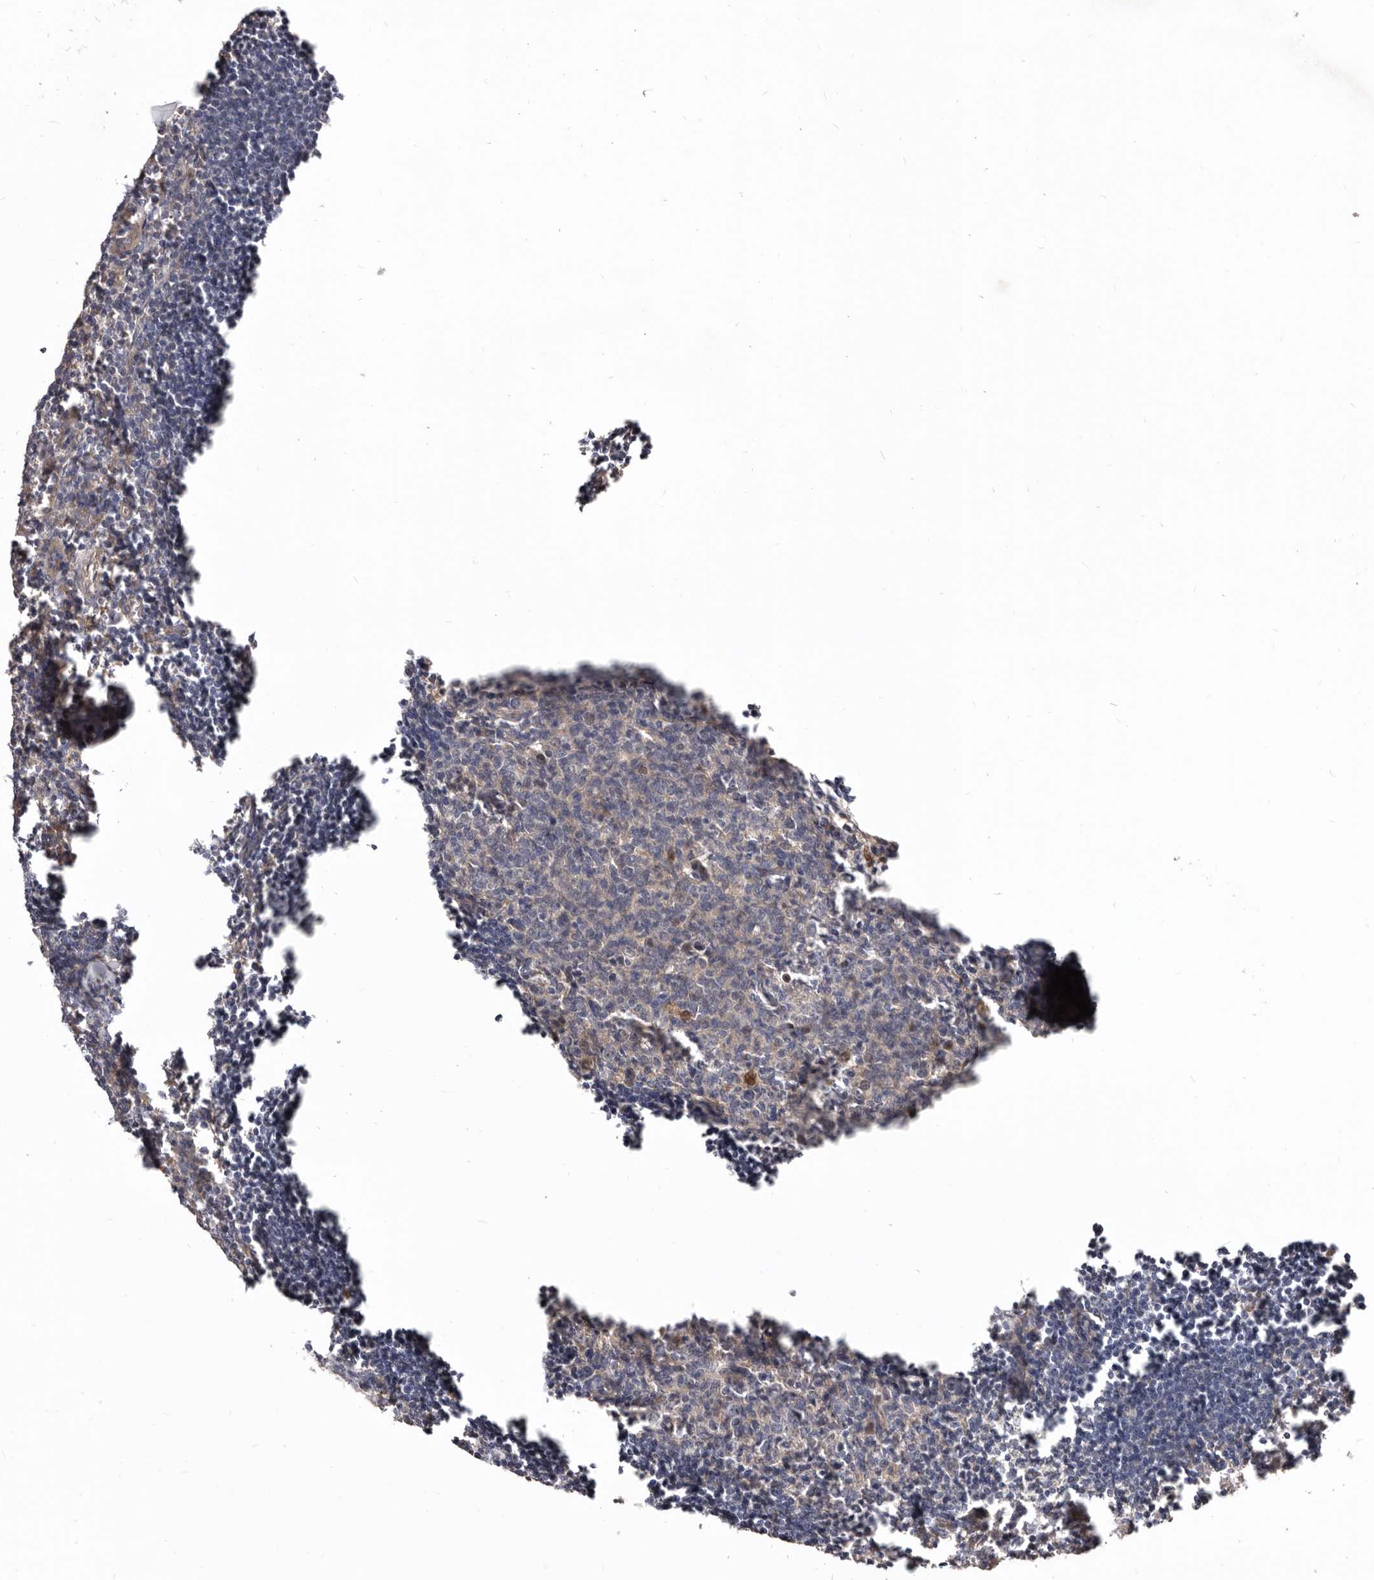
{"staining": {"intensity": "negative", "quantity": "none", "location": "none"}, "tissue": "lymph node", "cell_type": "Germinal center cells", "image_type": "normal", "snomed": [{"axis": "morphology", "description": "Normal tissue, NOS"}, {"axis": "morphology", "description": "Malignant melanoma, Metastatic site"}, {"axis": "topography", "description": "Lymph node"}], "caption": "Immunohistochemistry image of normal lymph node: human lymph node stained with DAB (3,3'-diaminobenzidine) demonstrates no significant protein expression in germinal center cells.", "gene": "GPATCH4", "patient": {"sex": "male", "age": 41}}